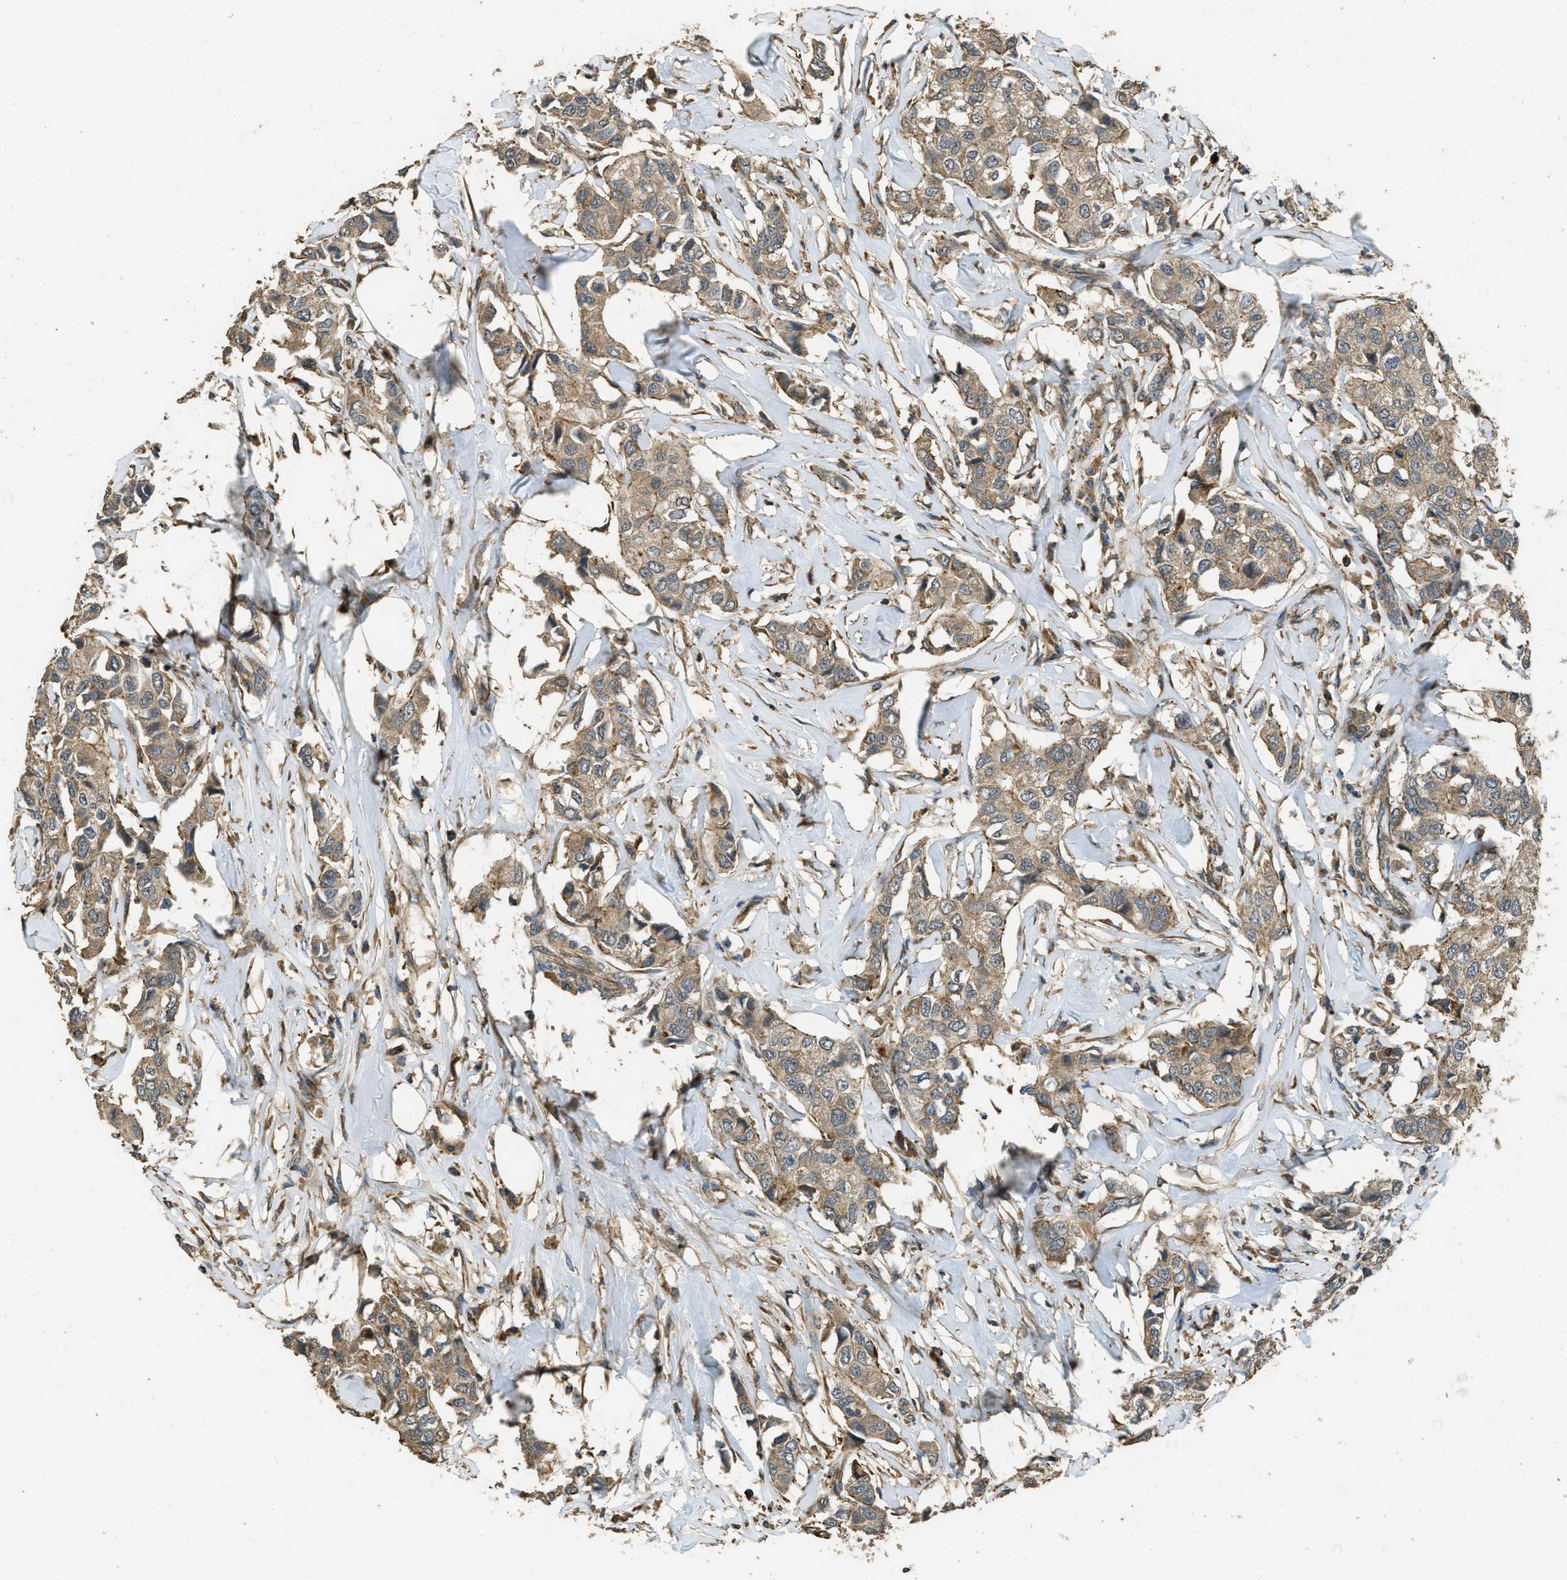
{"staining": {"intensity": "moderate", "quantity": ">75%", "location": "cytoplasmic/membranous"}, "tissue": "breast cancer", "cell_type": "Tumor cells", "image_type": "cancer", "snomed": [{"axis": "morphology", "description": "Duct carcinoma"}, {"axis": "topography", "description": "Breast"}], "caption": "IHC micrograph of breast cancer stained for a protein (brown), which exhibits medium levels of moderate cytoplasmic/membranous positivity in about >75% of tumor cells.", "gene": "PPP6R3", "patient": {"sex": "female", "age": 80}}